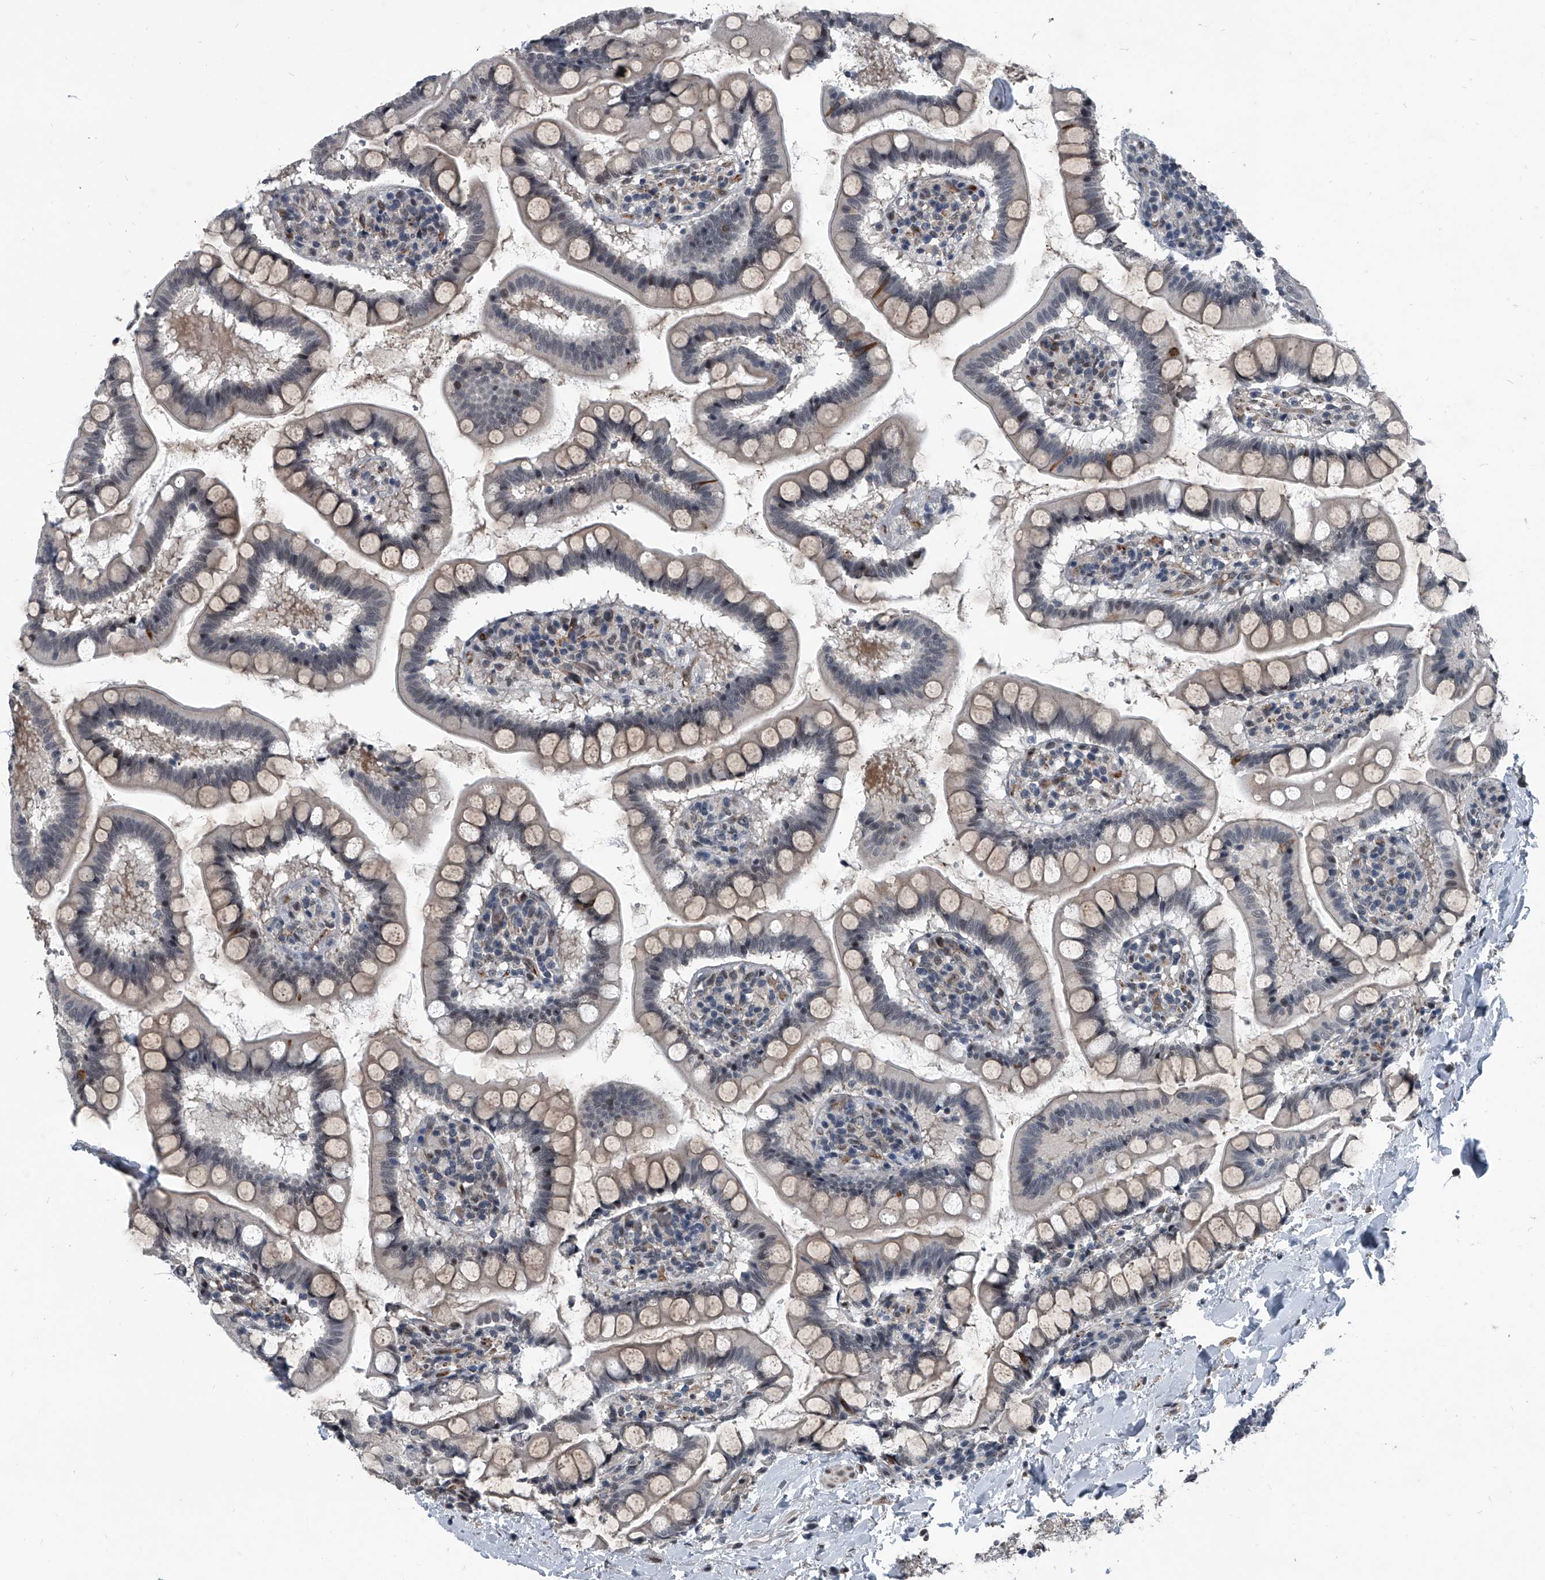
{"staining": {"intensity": "weak", "quantity": "<25%", "location": "cytoplasmic/membranous"}, "tissue": "small intestine", "cell_type": "Glandular cells", "image_type": "normal", "snomed": [{"axis": "morphology", "description": "Normal tissue, NOS"}, {"axis": "topography", "description": "Small intestine"}], "caption": "IHC micrograph of normal small intestine: human small intestine stained with DAB shows no significant protein staining in glandular cells.", "gene": "MEN1", "patient": {"sex": "female", "age": 84}}